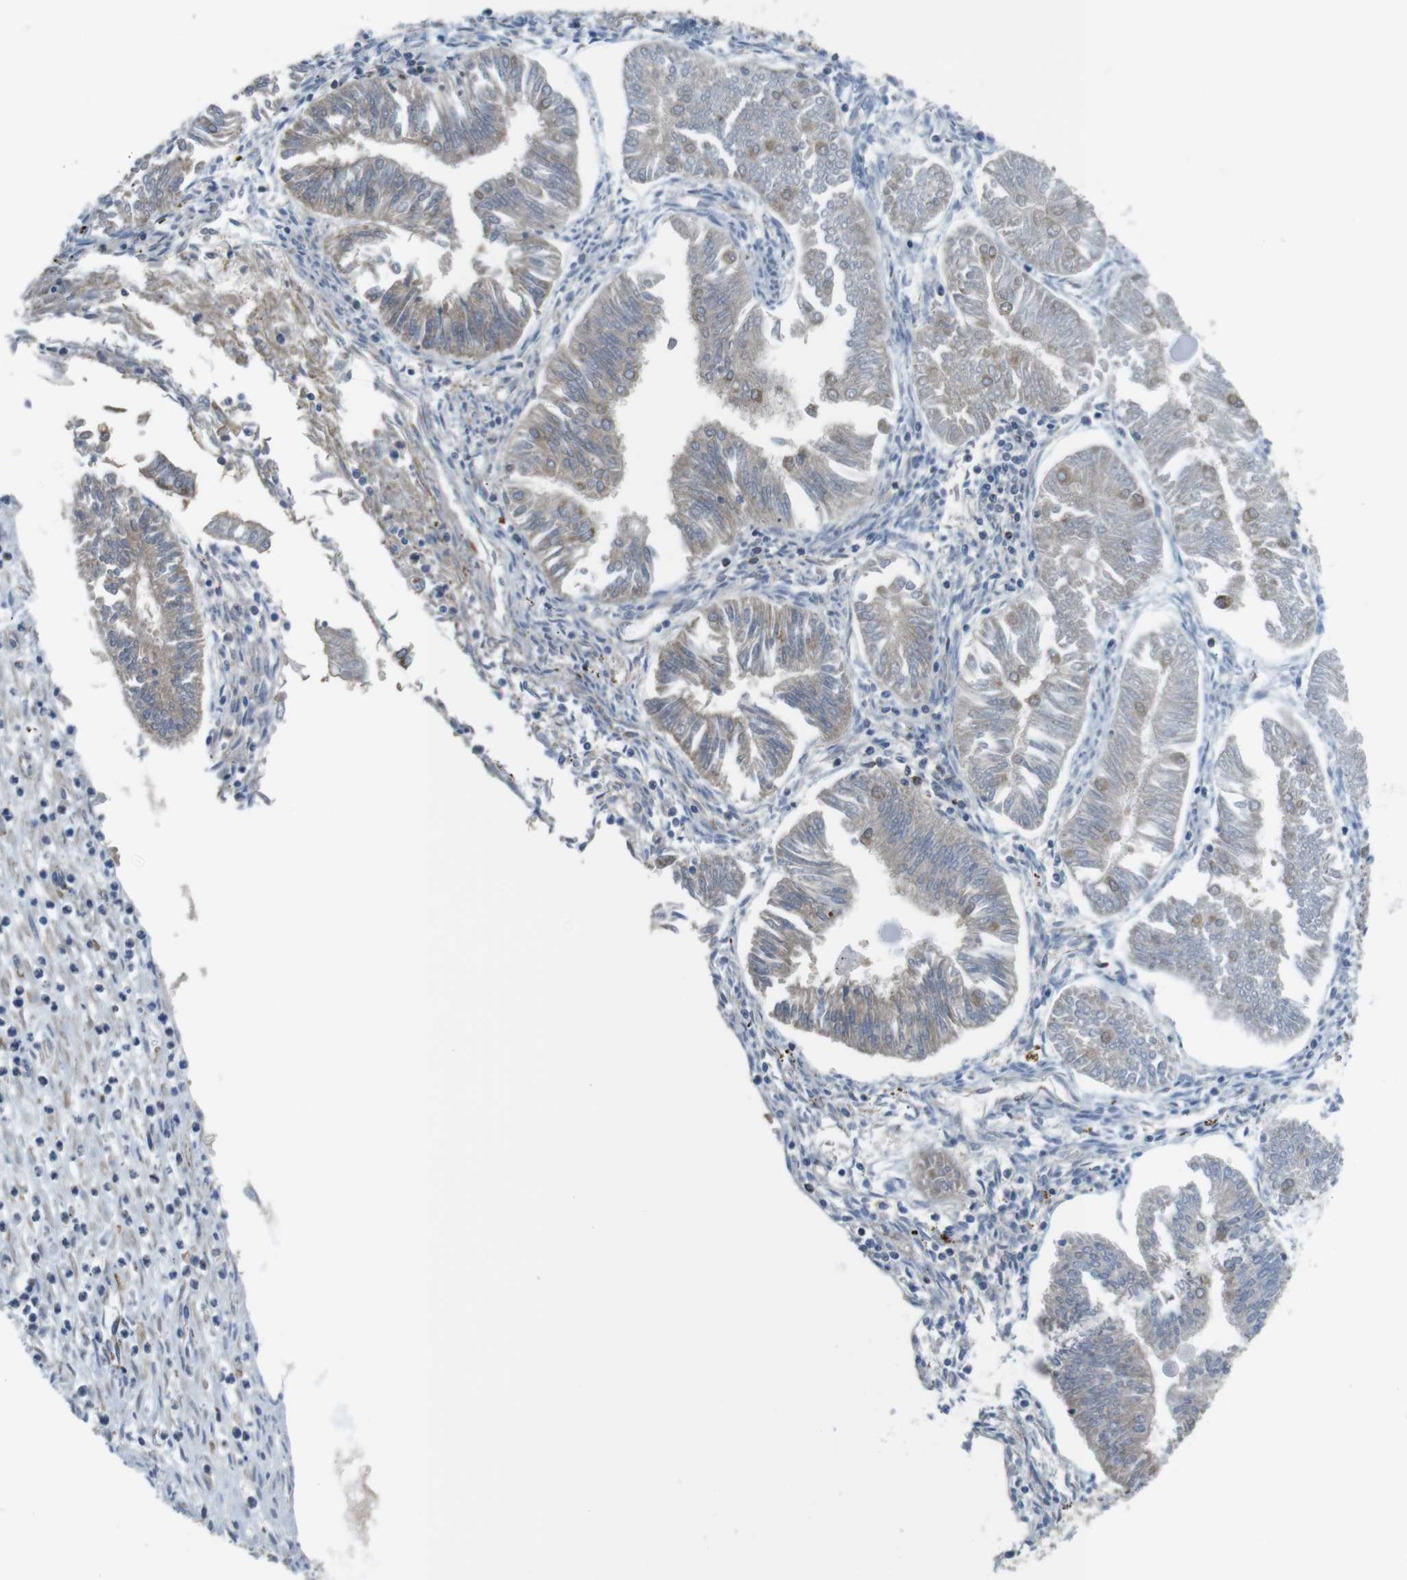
{"staining": {"intensity": "weak", "quantity": "<25%", "location": "cytoplasmic/membranous"}, "tissue": "endometrial cancer", "cell_type": "Tumor cells", "image_type": "cancer", "snomed": [{"axis": "morphology", "description": "Adenocarcinoma, NOS"}, {"axis": "topography", "description": "Endometrium"}], "caption": "An IHC histopathology image of endometrial cancer (adenocarcinoma) is shown. There is no staining in tumor cells of endometrial cancer (adenocarcinoma).", "gene": "GRIK2", "patient": {"sex": "female", "age": 53}}